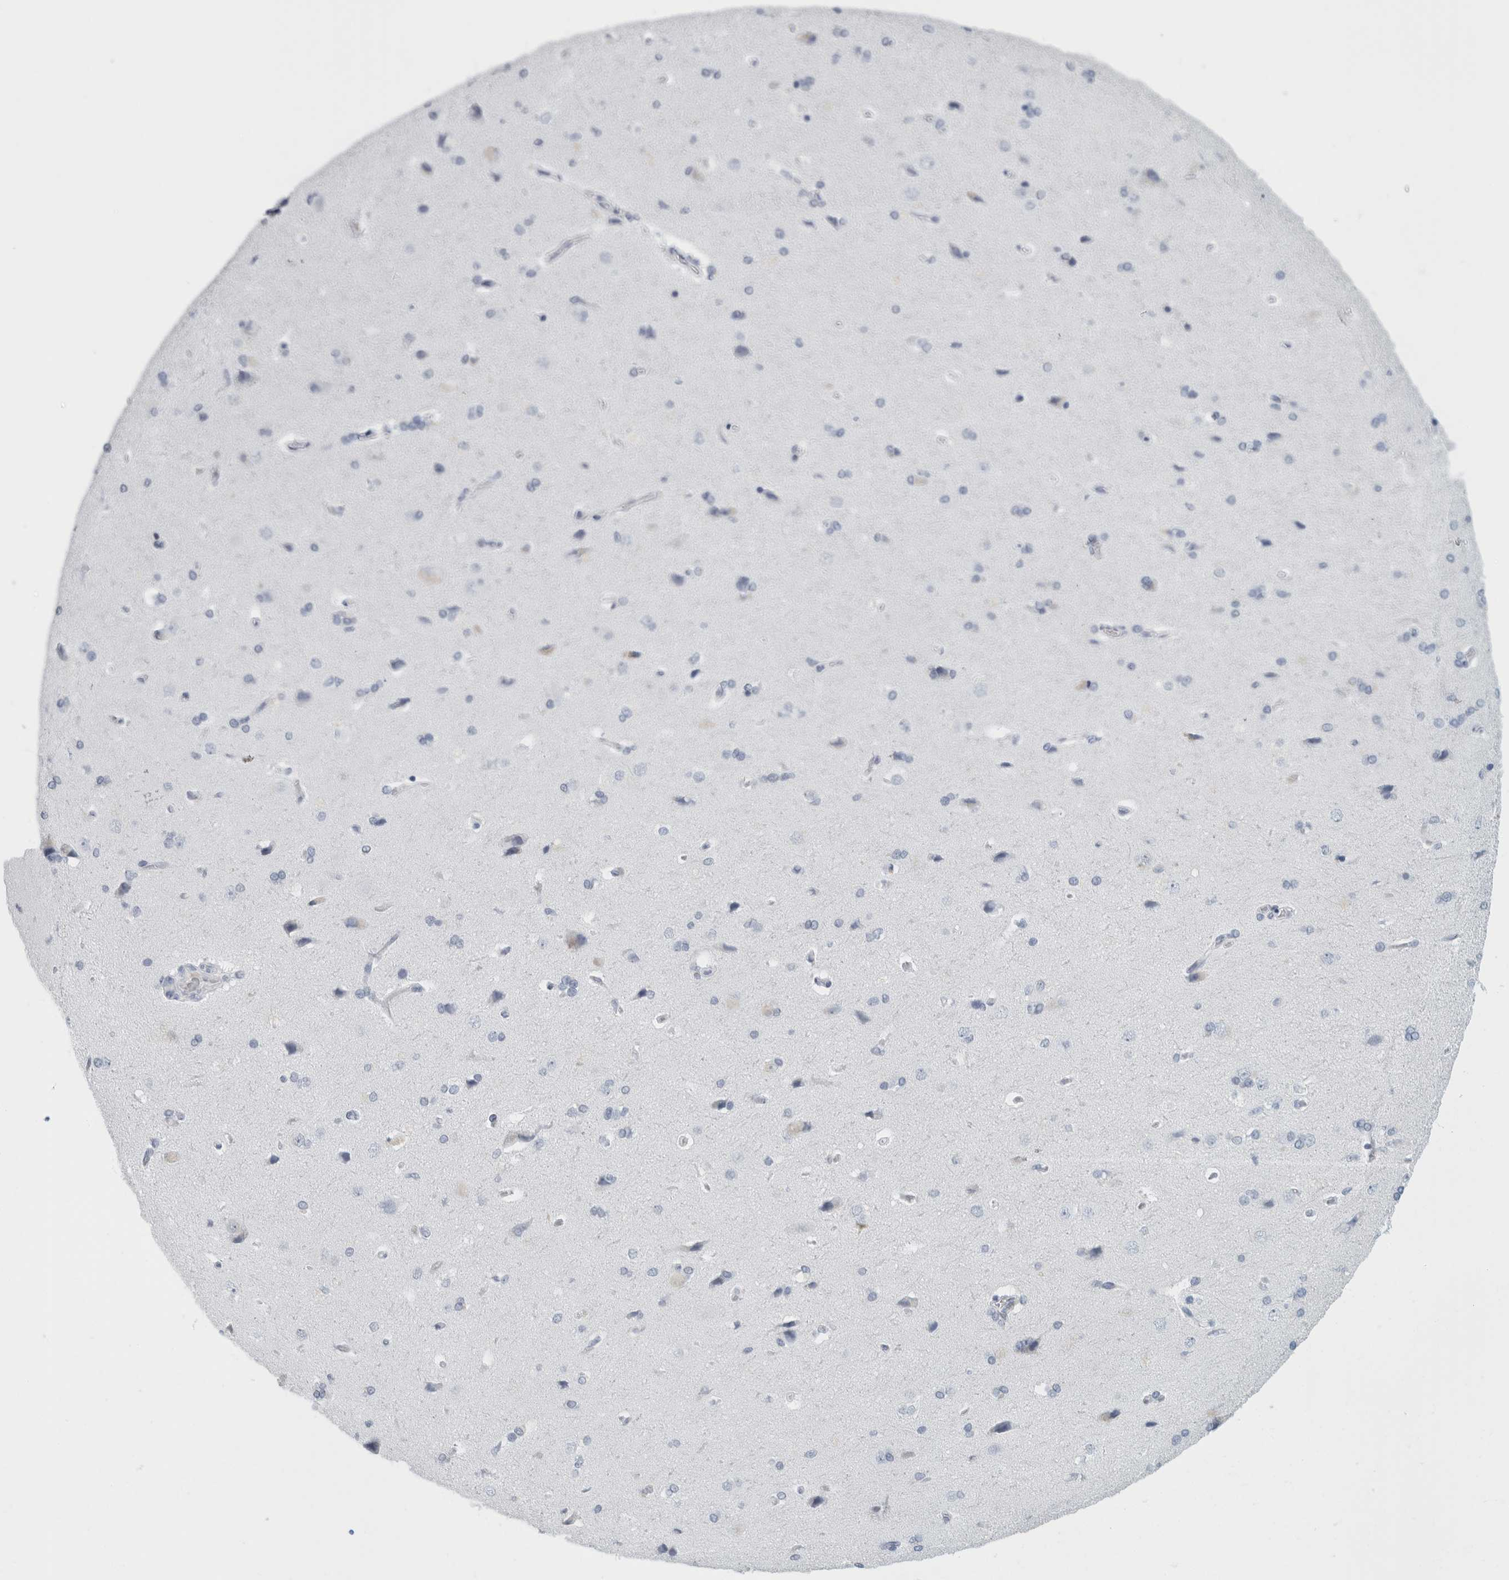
{"staining": {"intensity": "negative", "quantity": "none", "location": "none"}, "tissue": "cerebral cortex", "cell_type": "Endothelial cells", "image_type": "normal", "snomed": [{"axis": "morphology", "description": "Normal tissue, NOS"}, {"axis": "topography", "description": "Cerebral cortex"}], "caption": "Human cerebral cortex stained for a protein using immunohistochemistry demonstrates no expression in endothelial cells.", "gene": "TSPAN8", "patient": {"sex": "male", "age": 62}}